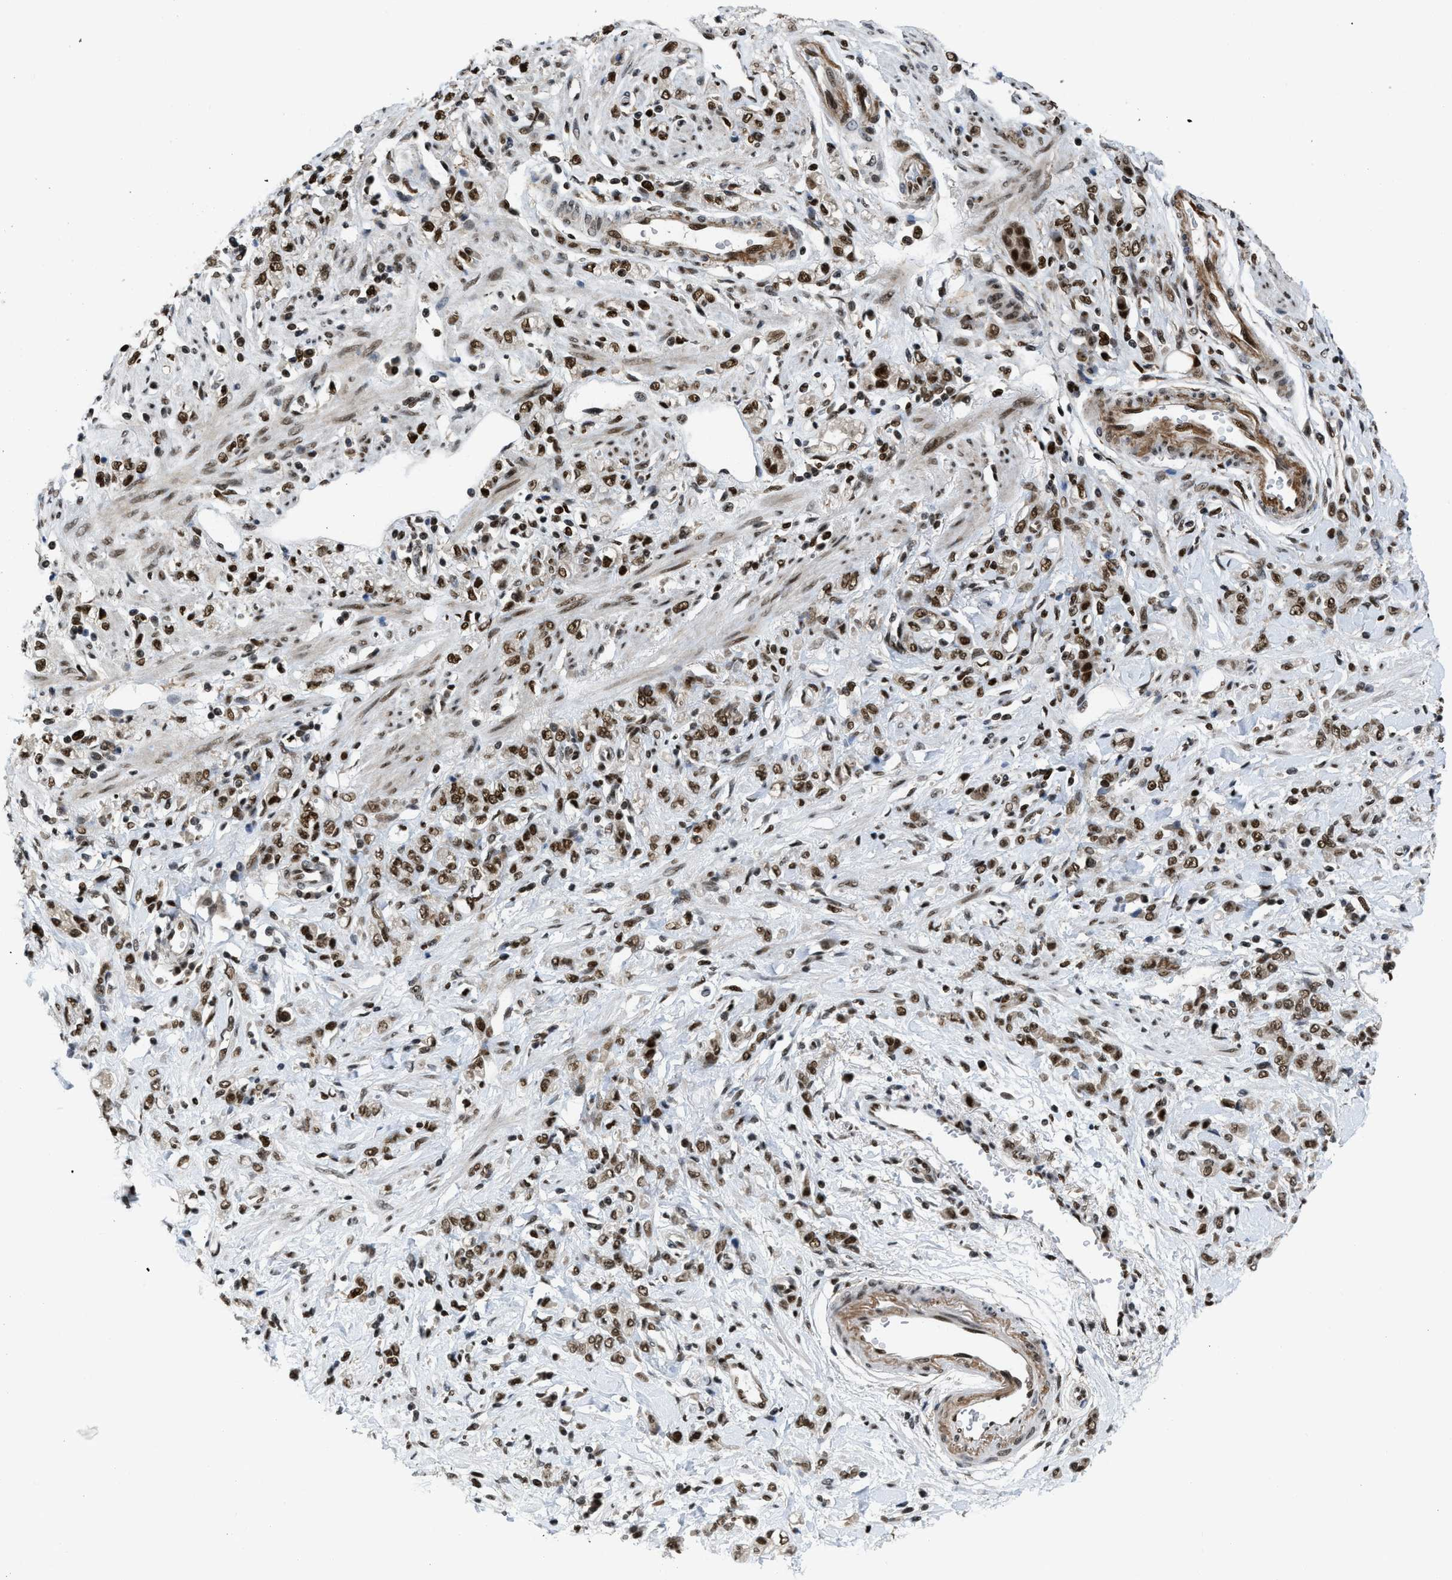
{"staining": {"intensity": "strong", "quantity": ">75%", "location": "nuclear"}, "tissue": "stomach cancer", "cell_type": "Tumor cells", "image_type": "cancer", "snomed": [{"axis": "morphology", "description": "Normal tissue, NOS"}, {"axis": "morphology", "description": "Adenocarcinoma, NOS"}, {"axis": "topography", "description": "Stomach"}], "caption": "IHC of human stomach cancer (adenocarcinoma) demonstrates high levels of strong nuclear positivity in approximately >75% of tumor cells.", "gene": "RFX5", "patient": {"sex": "male", "age": 82}}